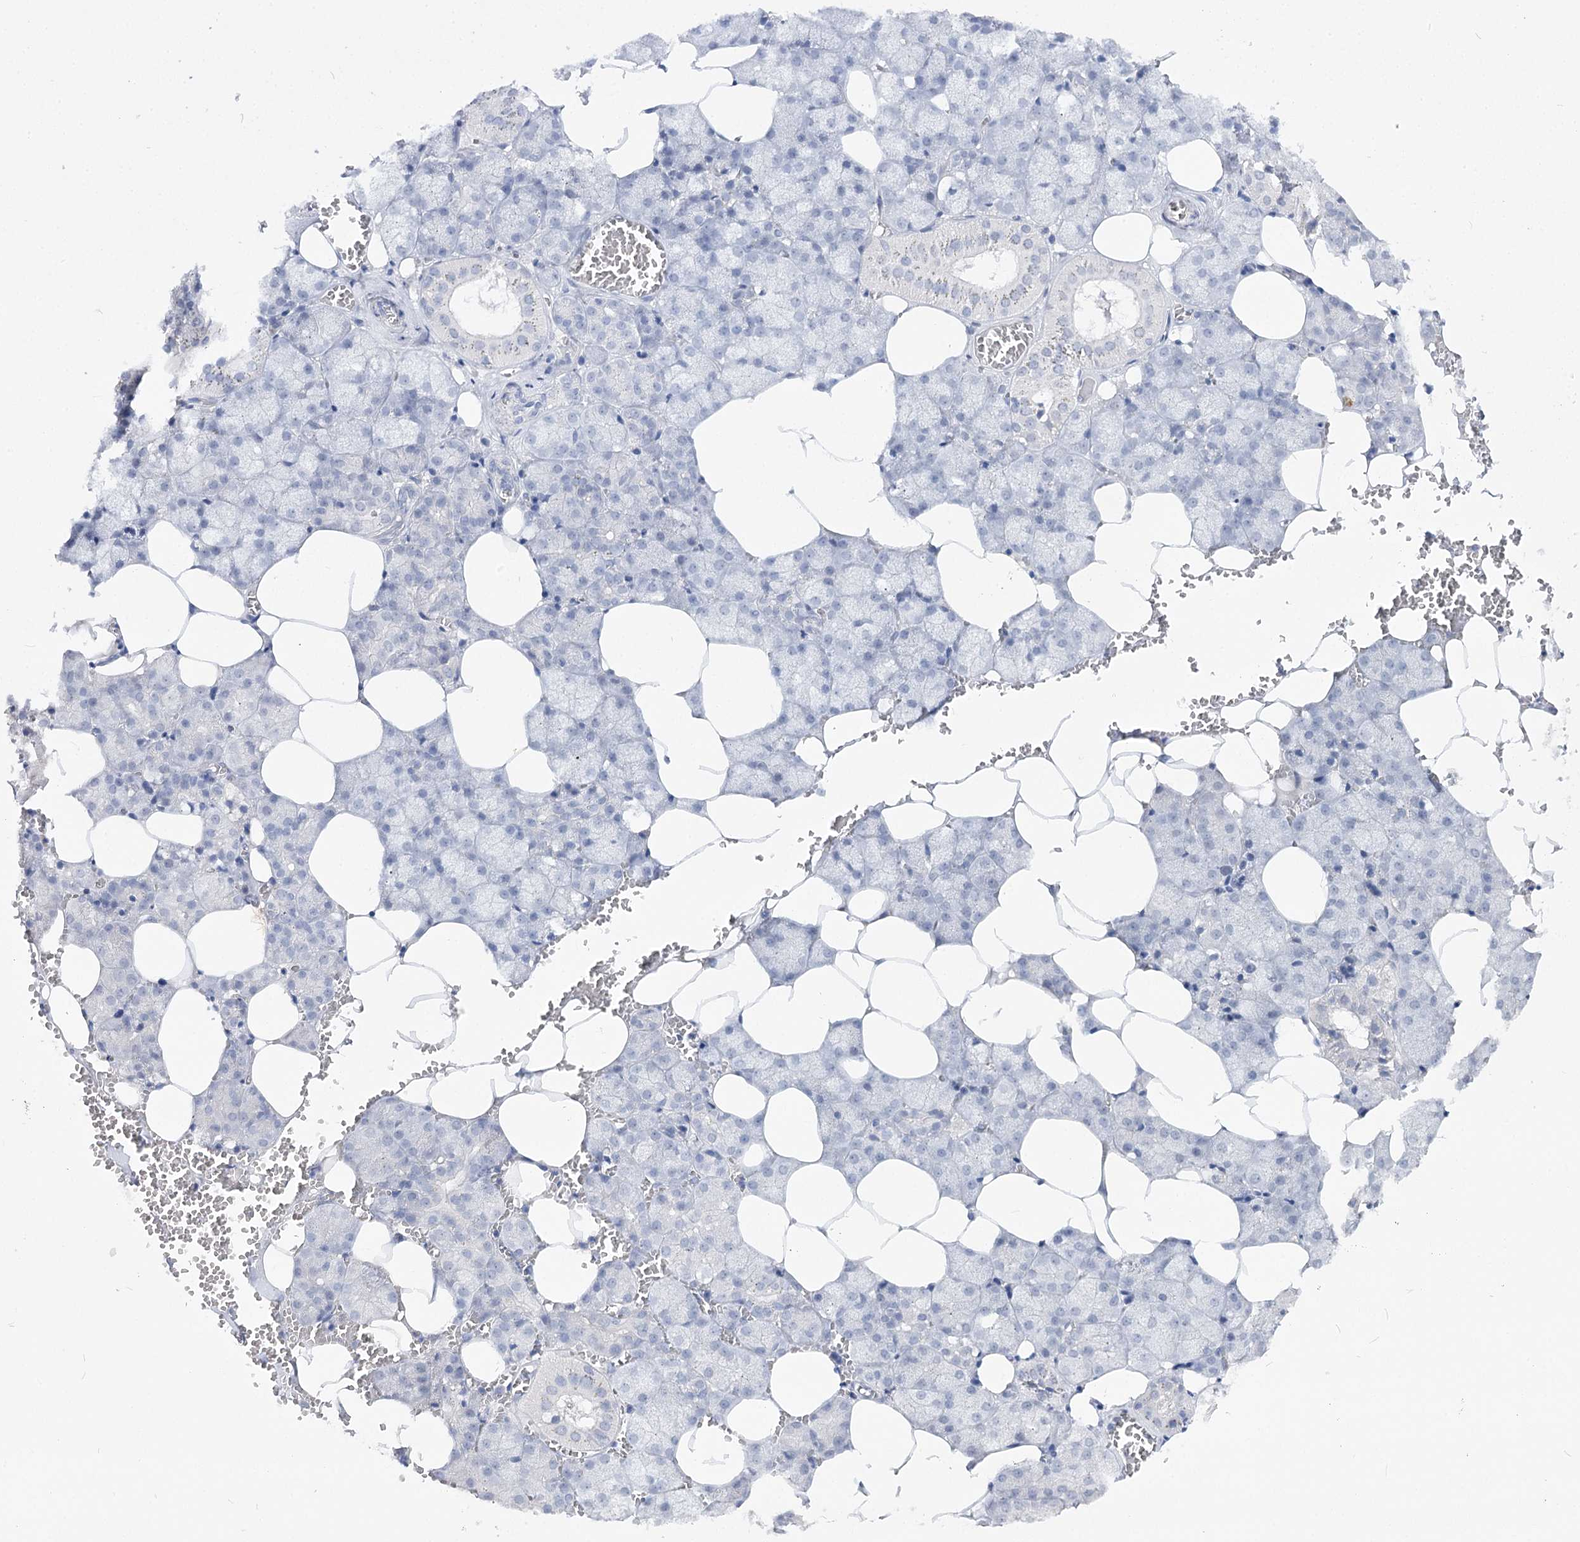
{"staining": {"intensity": "negative", "quantity": "none", "location": "none"}, "tissue": "salivary gland", "cell_type": "Glandular cells", "image_type": "normal", "snomed": [{"axis": "morphology", "description": "Normal tissue, NOS"}, {"axis": "topography", "description": "Salivary gland"}], "caption": "IHC photomicrograph of normal salivary gland stained for a protein (brown), which reveals no staining in glandular cells.", "gene": "ATP10B", "patient": {"sex": "male", "age": 62}}